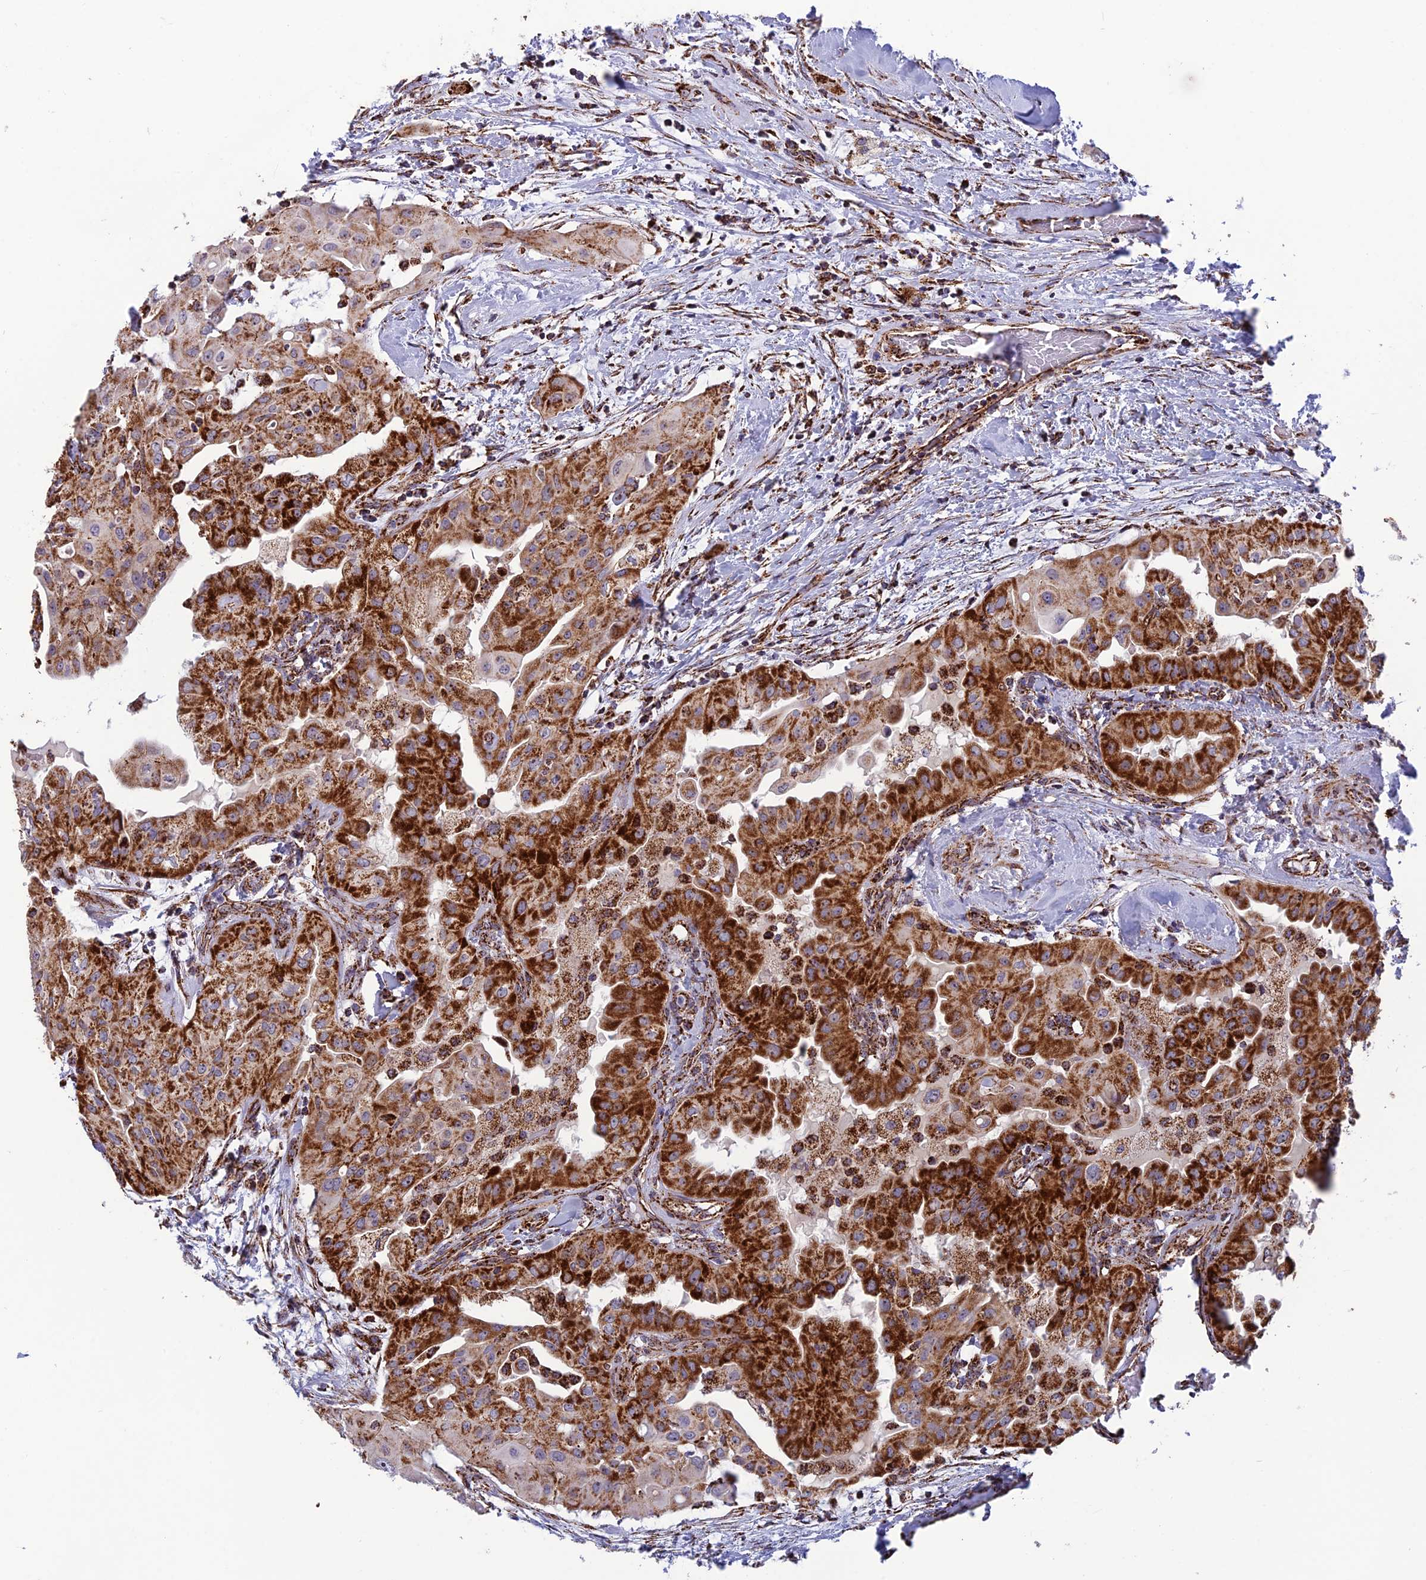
{"staining": {"intensity": "moderate", "quantity": ">75%", "location": "cytoplasmic/membranous"}, "tissue": "thyroid cancer", "cell_type": "Tumor cells", "image_type": "cancer", "snomed": [{"axis": "morphology", "description": "Papillary adenocarcinoma, NOS"}, {"axis": "topography", "description": "Thyroid gland"}], "caption": "This is an image of immunohistochemistry (IHC) staining of thyroid papillary adenocarcinoma, which shows moderate positivity in the cytoplasmic/membranous of tumor cells.", "gene": "MRPS18B", "patient": {"sex": "female", "age": 59}}